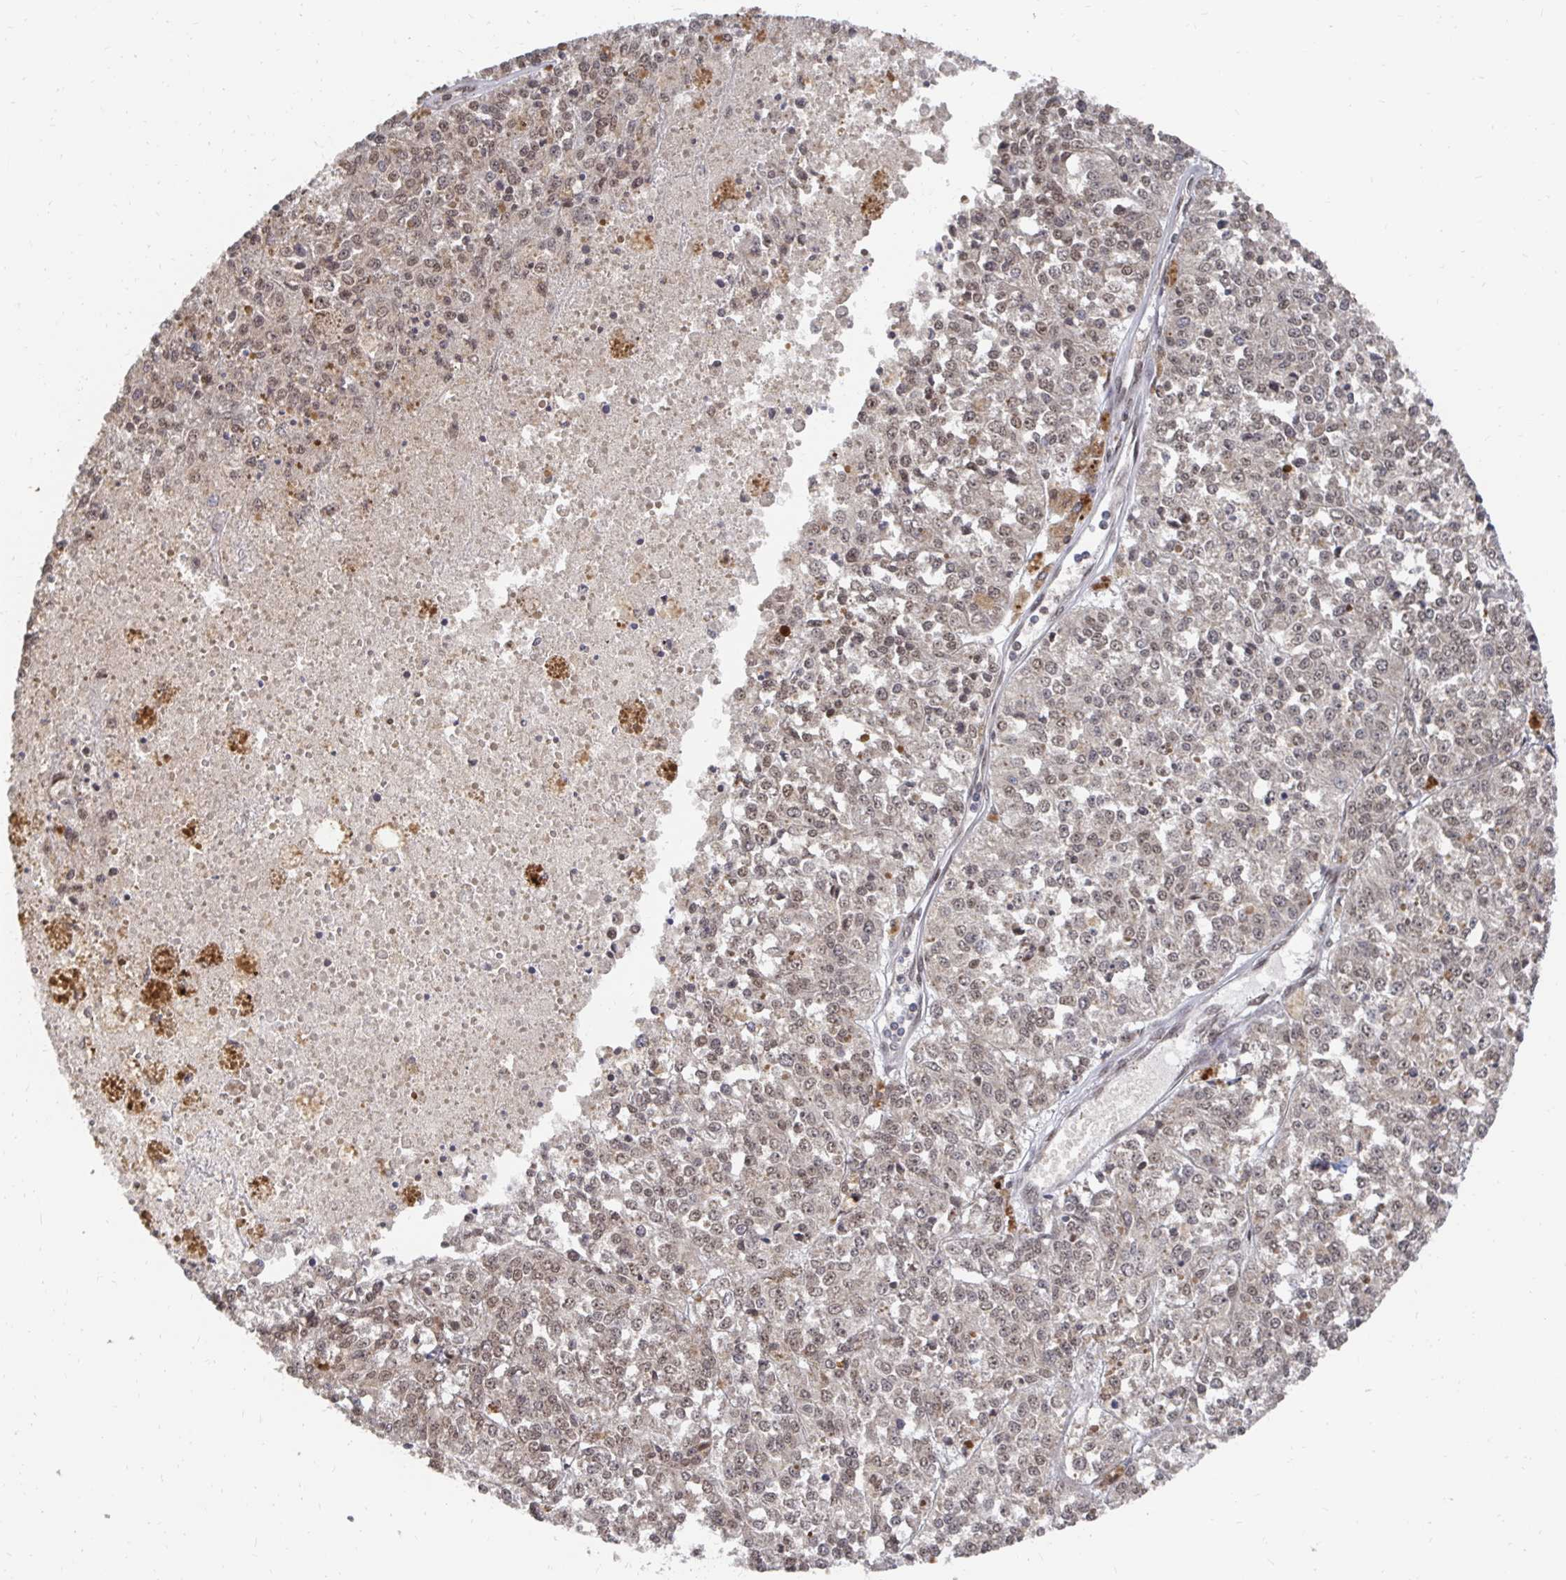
{"staining": {"intensity": "moderate", "quantity": "25%-75%", "location": "nuclear"}, "tissue": "melanoma", "cell_type": "Tumor cells", "image_type": "cancer", "snomed": [{"axis": "morphology", "description": "Malignant melanoma, Metastatic site"}, {"axis": "topography", "description": "Lymph node"}], "caption": "This photomicrograph shows immunohistochemistry (IHC) staining of melanoma, with medium moderate nuclear staining in about 25%-75% of tumor cells.", "gene": "GTF3C6", "patient": {"sex": "female", "age": 64}}